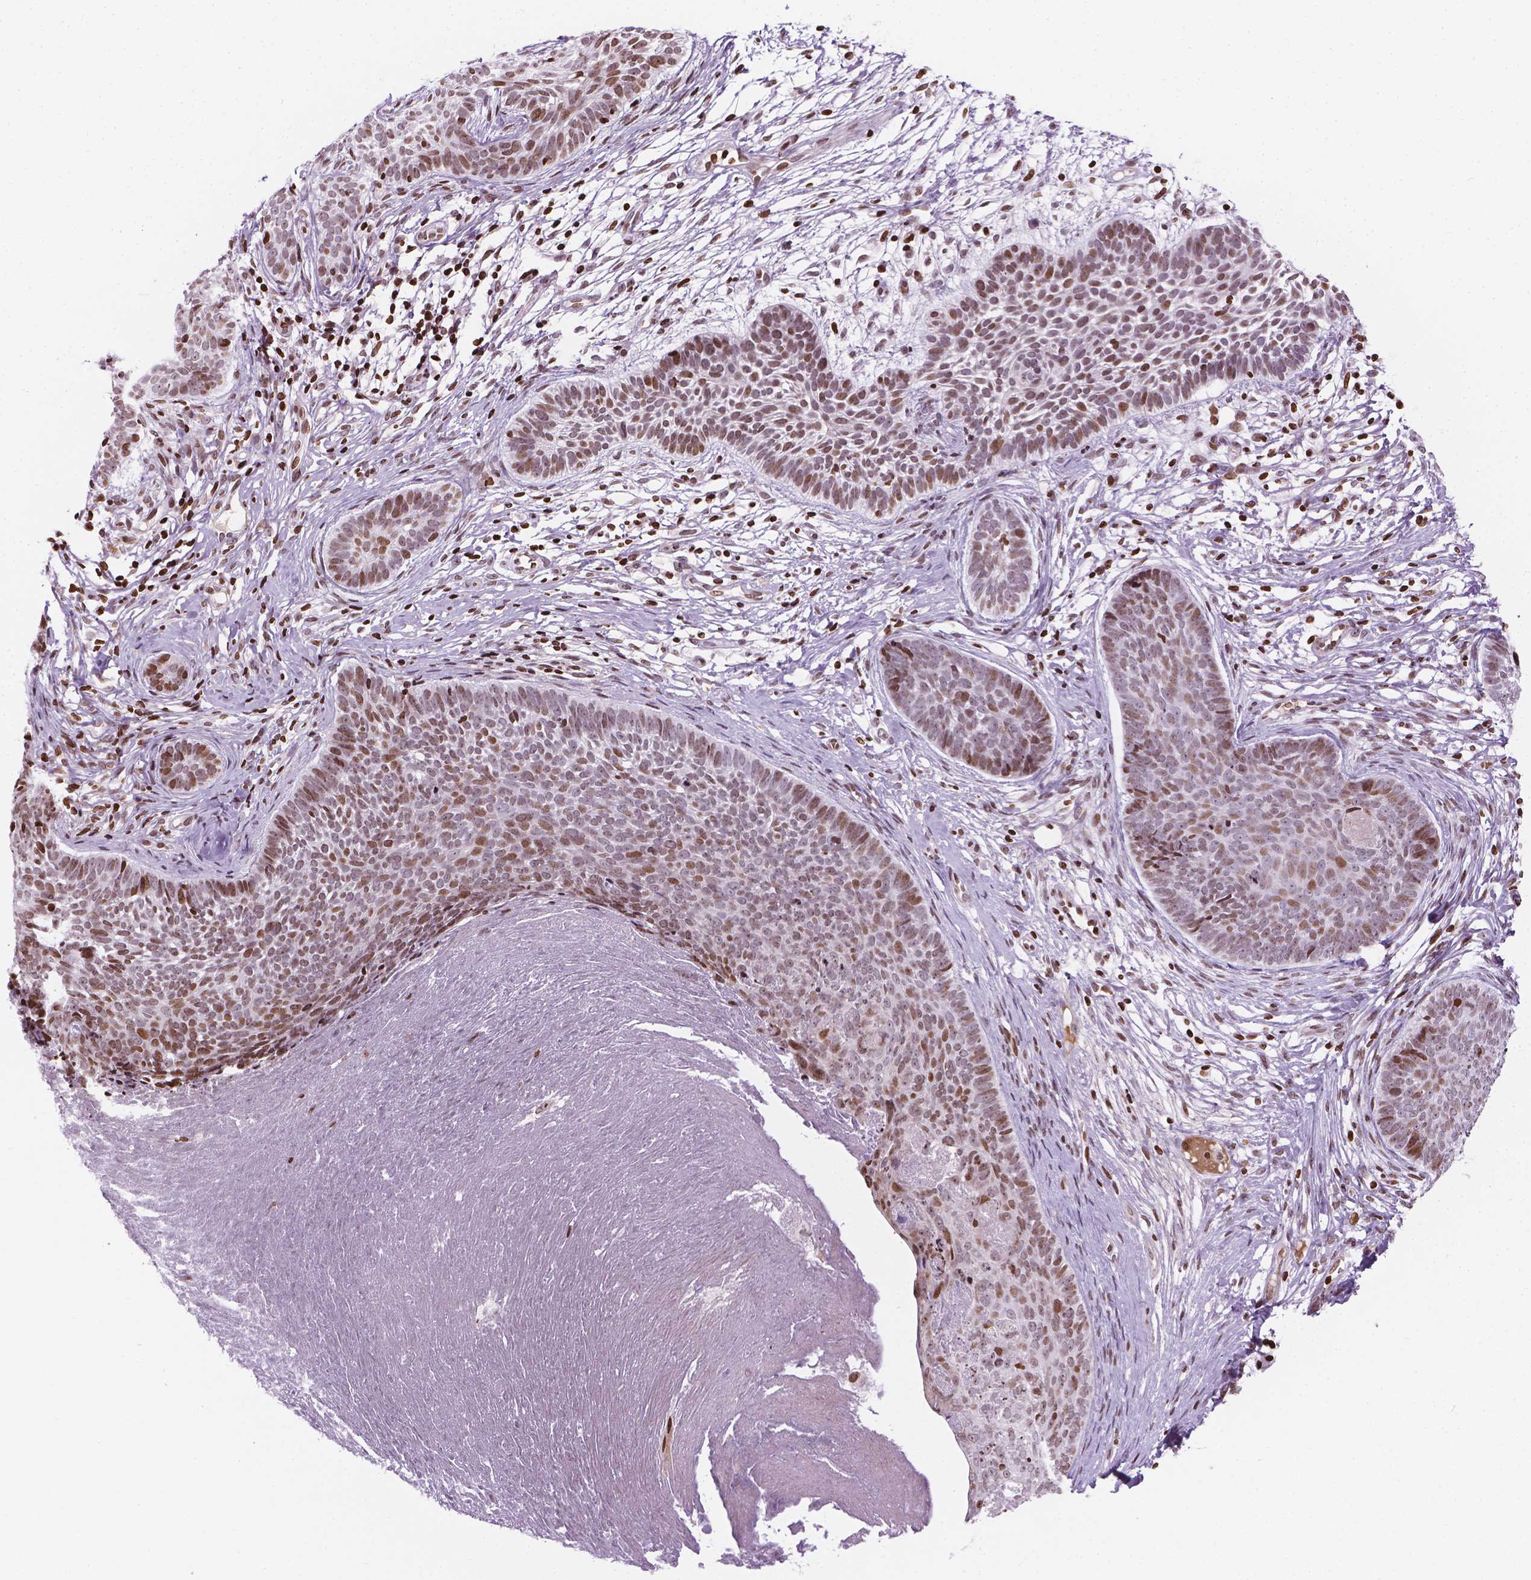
{"staining": {"intensity": "moderate", "quantity": ">75%", "location": "nuclear"}, "tissue": "skin cancer", "cell_type": "Tumor cells", "image_type": "cancer", "snomed": [{"axis": "morphology", "description": "Basal cell carcinoma"}, {"axis": "topography", "description": "Skin"}], "caption": "Protein analysis of skin basal cell carcinoma tissue exhibits moderate nuclear positivity in about >75% of tumor cells. (IHC, brightfield microscopy, high magnification).", "gene": "PIP4K2A", "patient": {"sex": "male", "age": 85}}